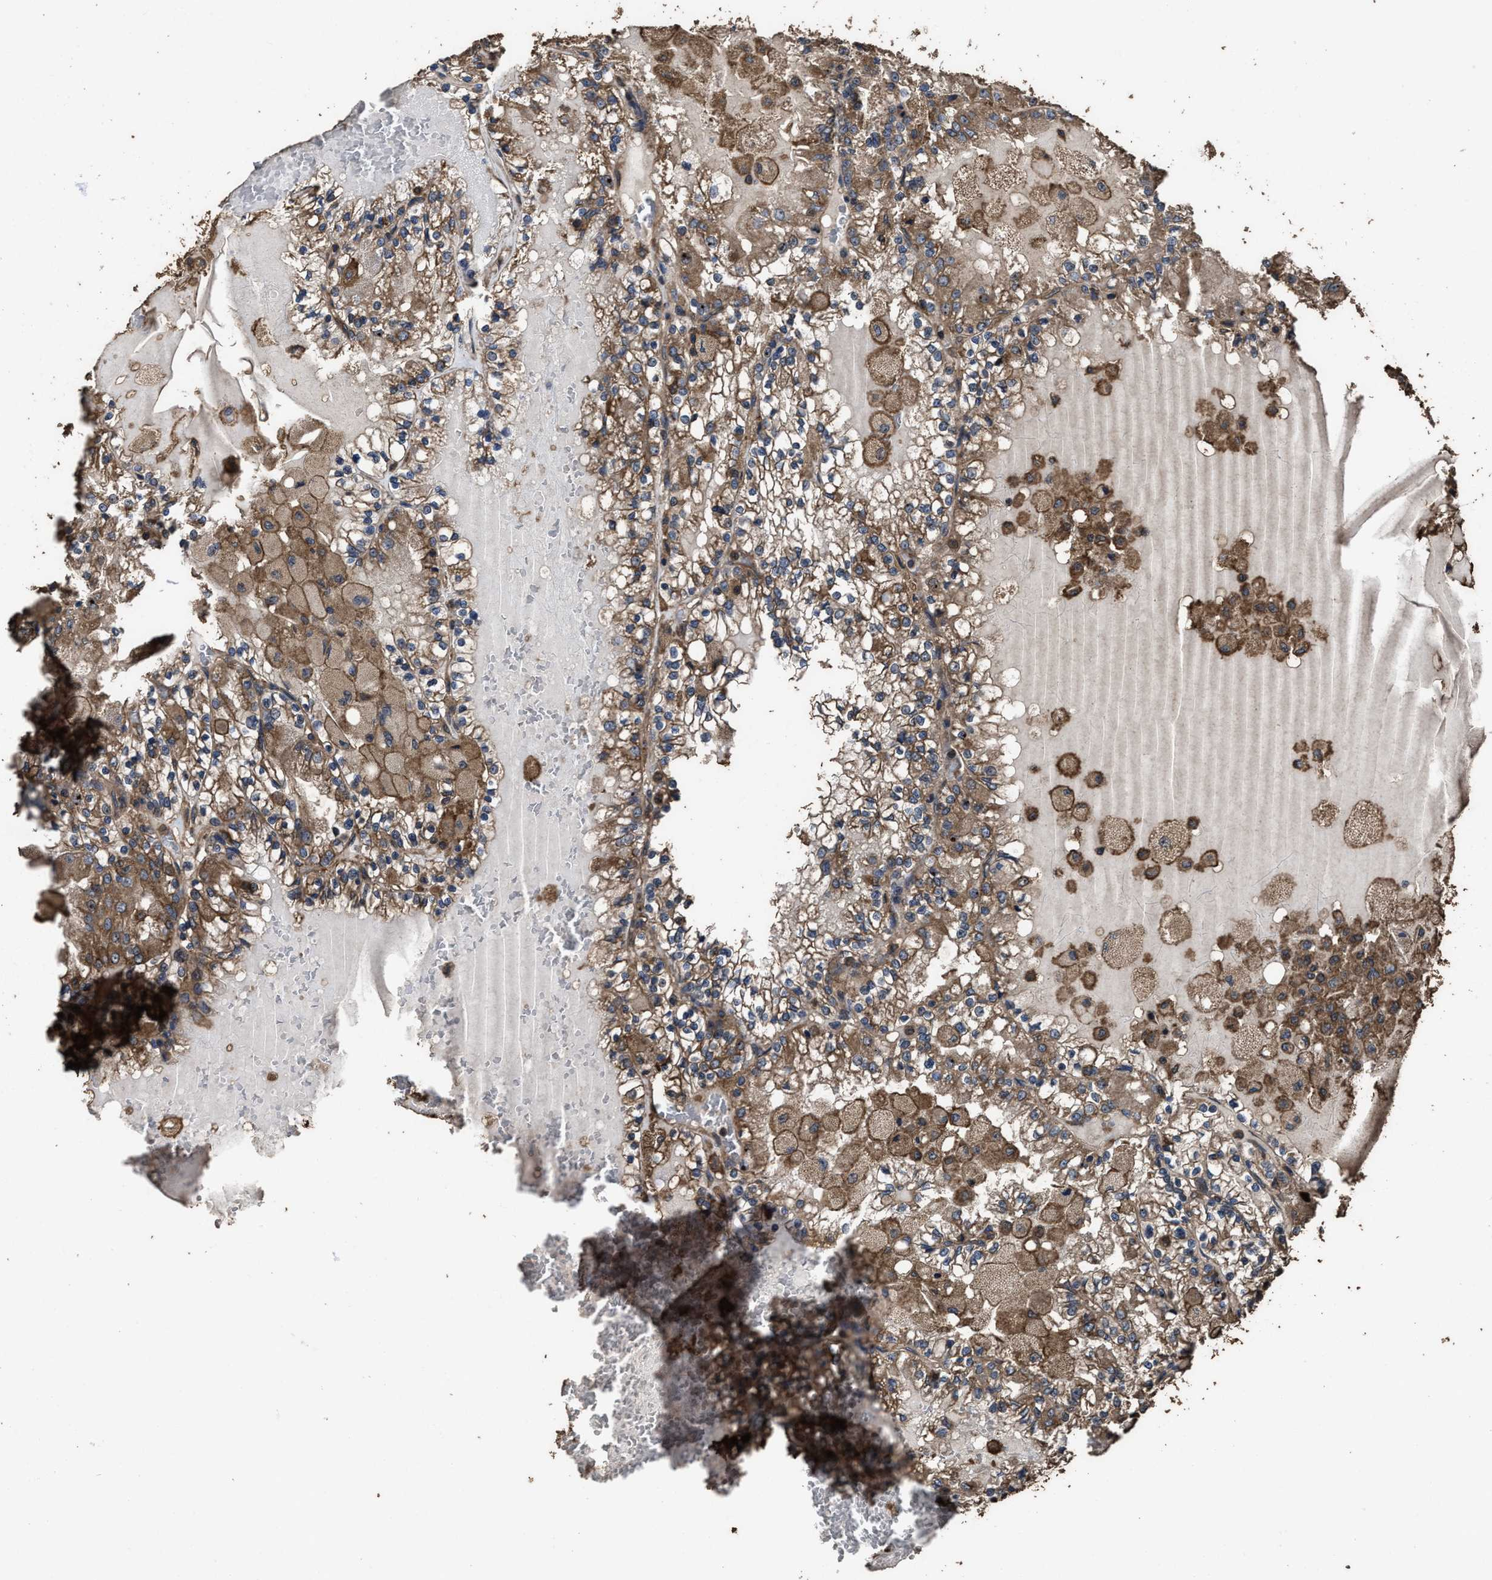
{"staining": {"intensity": "moderate", "quantity": ">75%", "location": "cytoplasmic/membranous"}, "tissue": "renal cancer", "cell_type": "Tumor cells", "image_type": "cancer", "snomed": [{"axis": "morphology", "description": "Adenocarcinoma, NOS"}, {"axis": "topography", "description": "Kidney"}], "caption": "Immunohistochemistry image of renal cancer stained for a protein (brown), which displays medium levels of moderate cytoplasmic/membranous expression in approximately >75% of tumor cells.", "gene": "ZMYND19", "patient": {"sex": "female", "age": 56}}